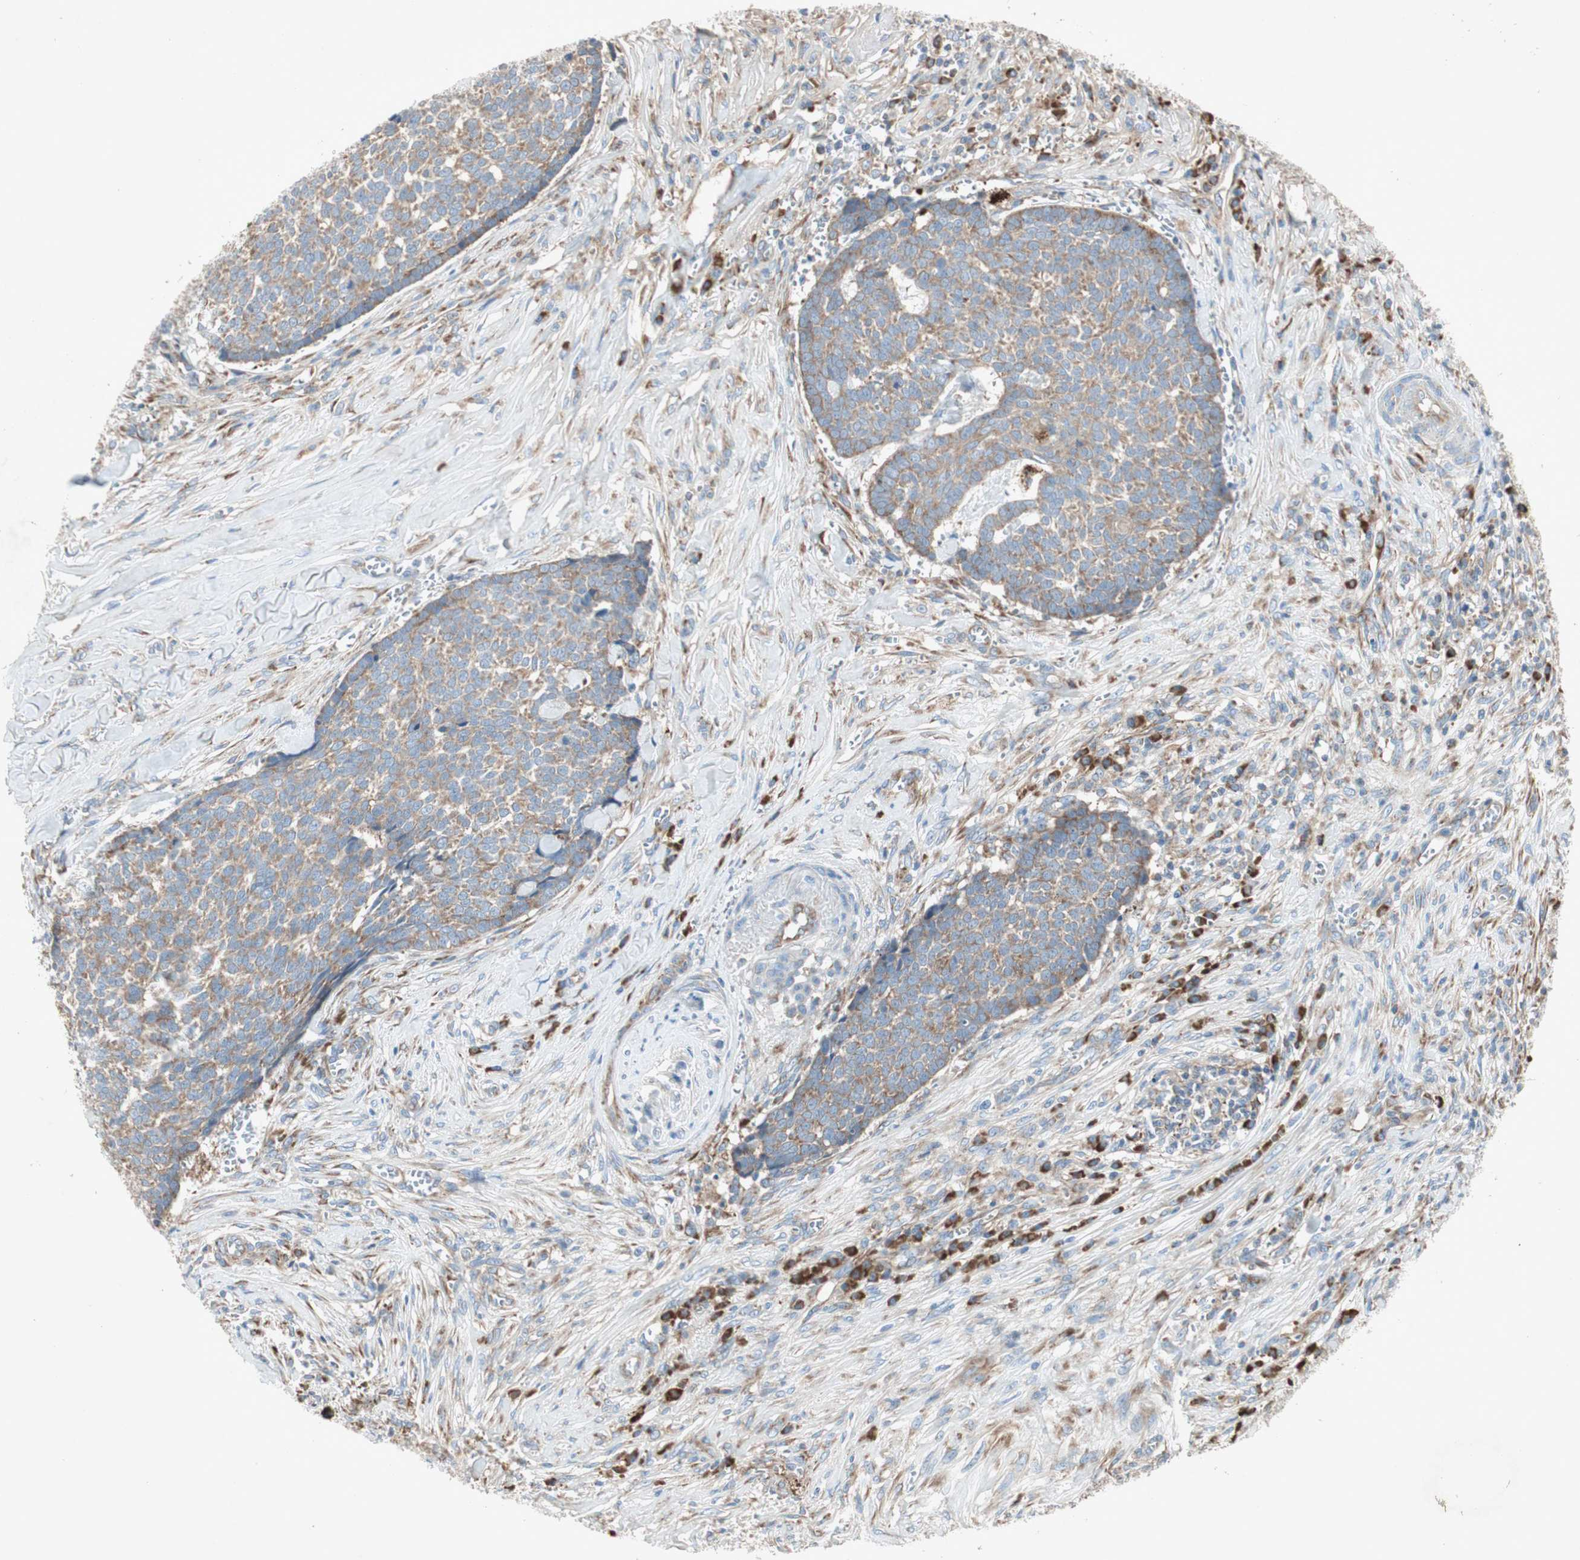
{"staining": {"intensity": "moderate", "quantity": ">75%", "location": "cytoplasmic/membranous"}, "tissue": "skin cancer", "cell_type": "Tumor cells", "image_type": "cancer", "snomed": [{"axis": "morphology", "description": "Basal cell carcinoma"}, {"axis": "topography", "description": "Skin"}], "caption": "There is medium levels of moderate cytoplasmic/membranous staining in tumor cells of skin cancer, as demonstrated by immunohistochemical staining (brown color).", "gene": "RPL23", "patient": {"sex": "male", "age": 84}}